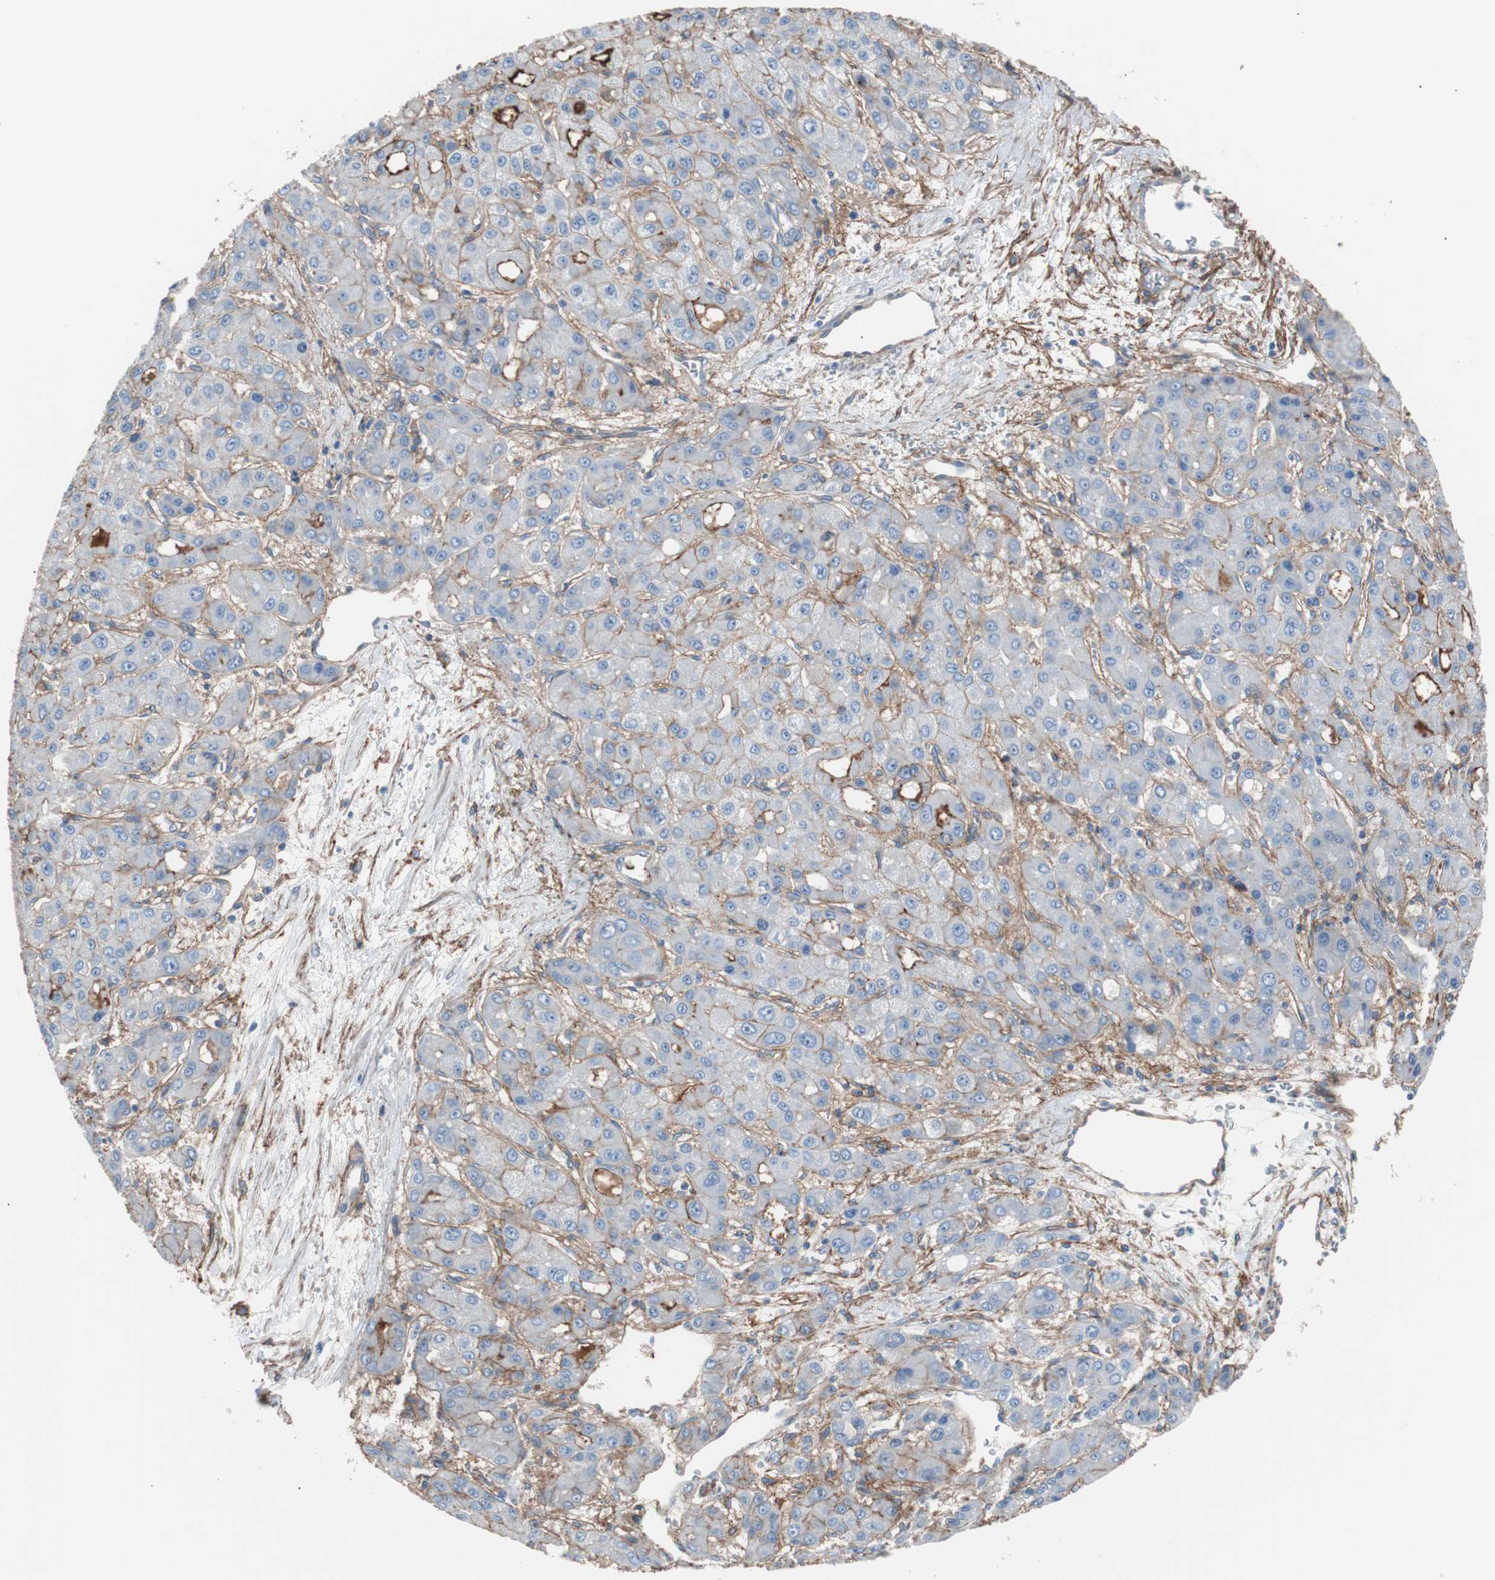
{"staining": {"intensity": "negative", "quantity": "none", "location": "none"}, "tissue": "liver cancer", "cell_type": "Tumor cells", "image_type": "cancer", "snomed": [{"axis": "morphology", "description": "Carcinoma, Hepatocellular, NOS"}, {"axis": "topography", "description": "Liver"}], "caption": "Immunohistochemical staining of liver cancer reveals no significant positivity in tumor cells. The staining is performed using DAB (3,3'-diaminobenzidine) brown chromogen with nuclei counter-stained in using hematoxylin.", "gene": "CD81", "patient": {"sex": "male", "age": 55}}